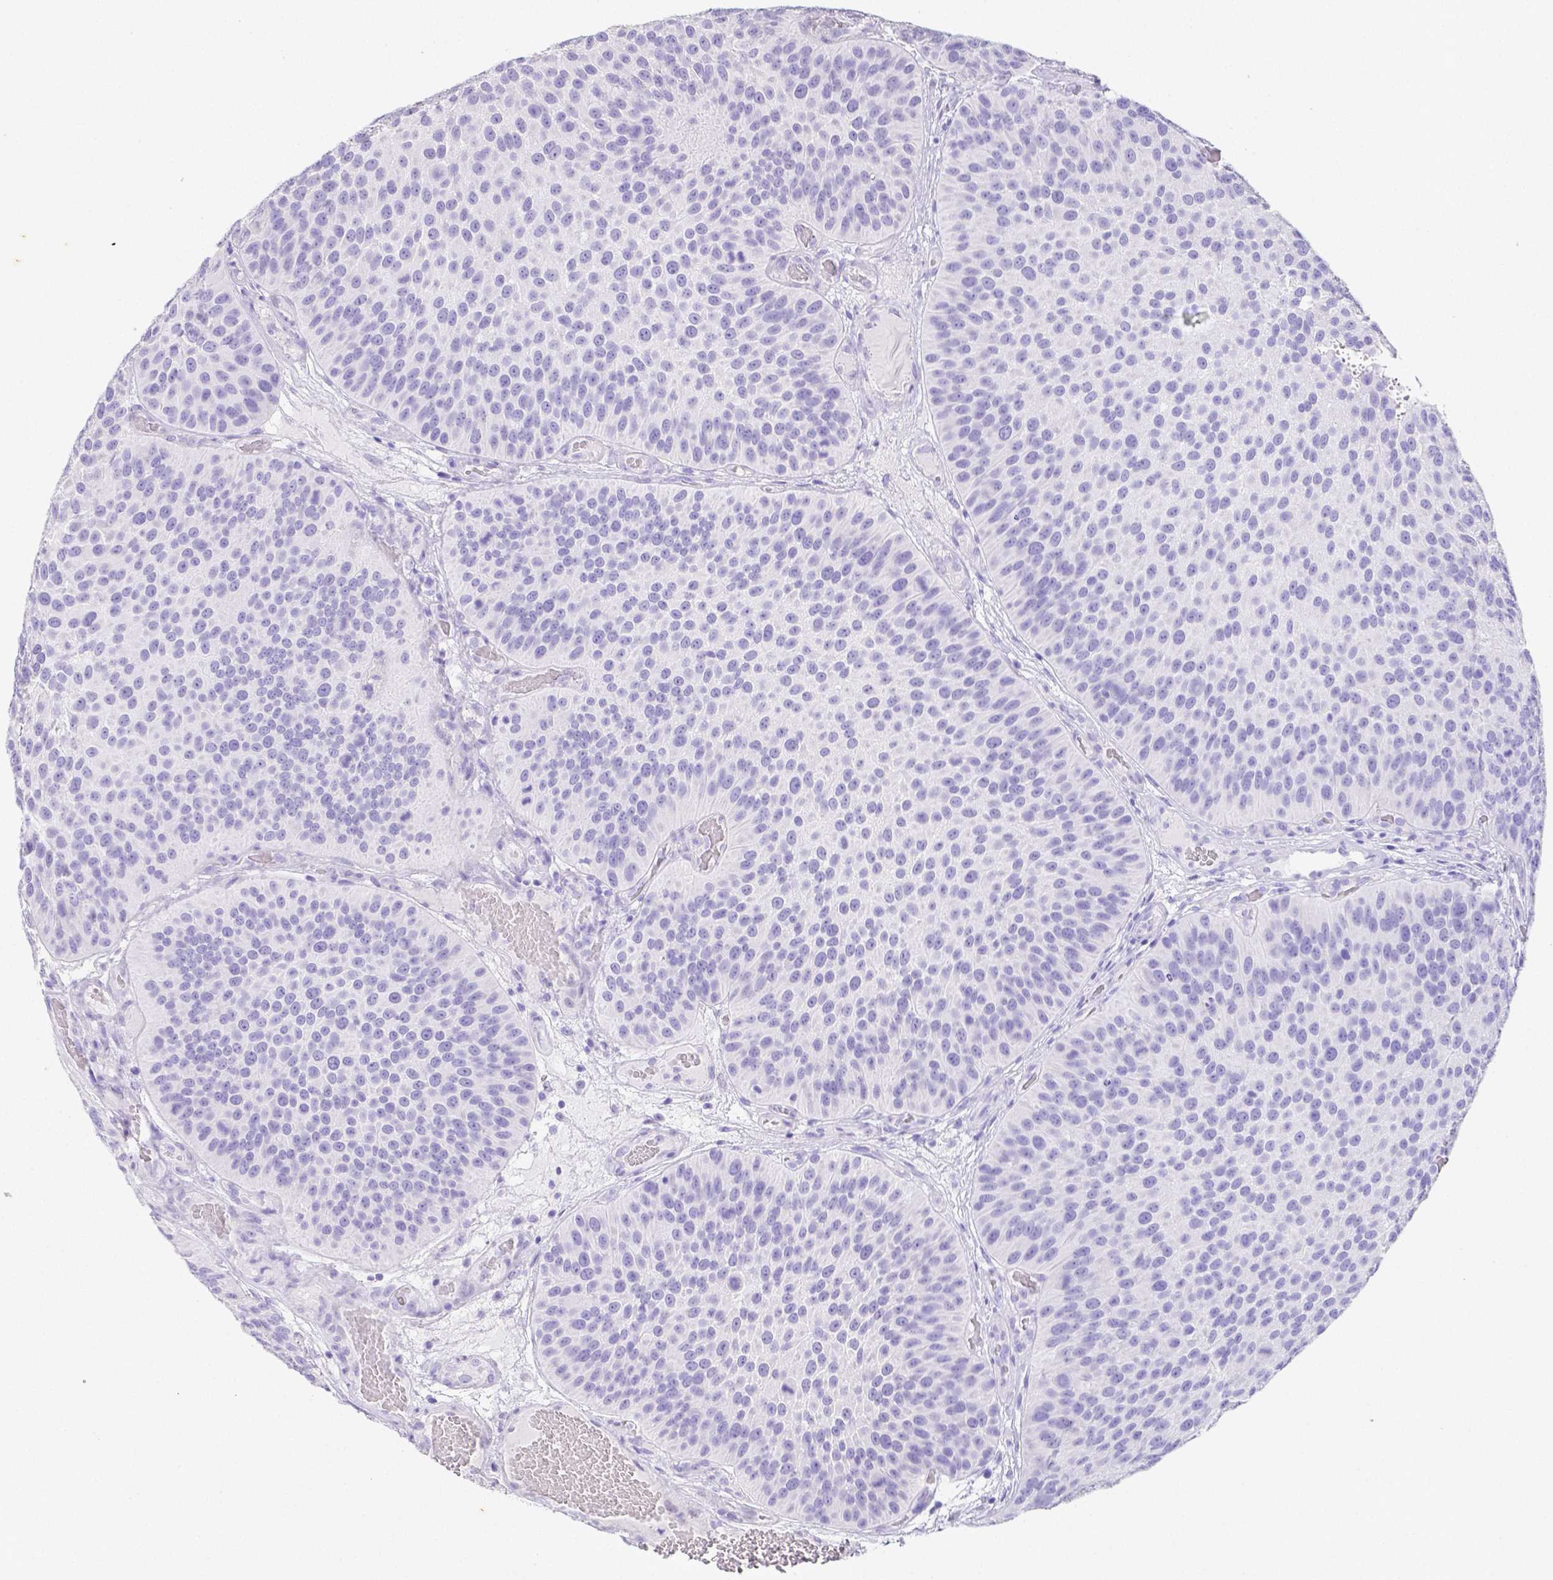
{"staining": {"intensity": "negative", "quantity": "none", "location": "none"}, "tissue": "urothelial cancer", "cell_type": "Tumor cells", "image_type": "cancer", "snomed": [{"axis": "morphology", "description": "Urothelial carcinoma, Low grade"}, {"axis": "topography", "description": "Urinary bladder"}], "caption": "Tumor cells show no significant expression in low-grade urothelial carcinoma.", "gene": "ARHGAP36", "patient": {"sex": "male", "age": 76}}